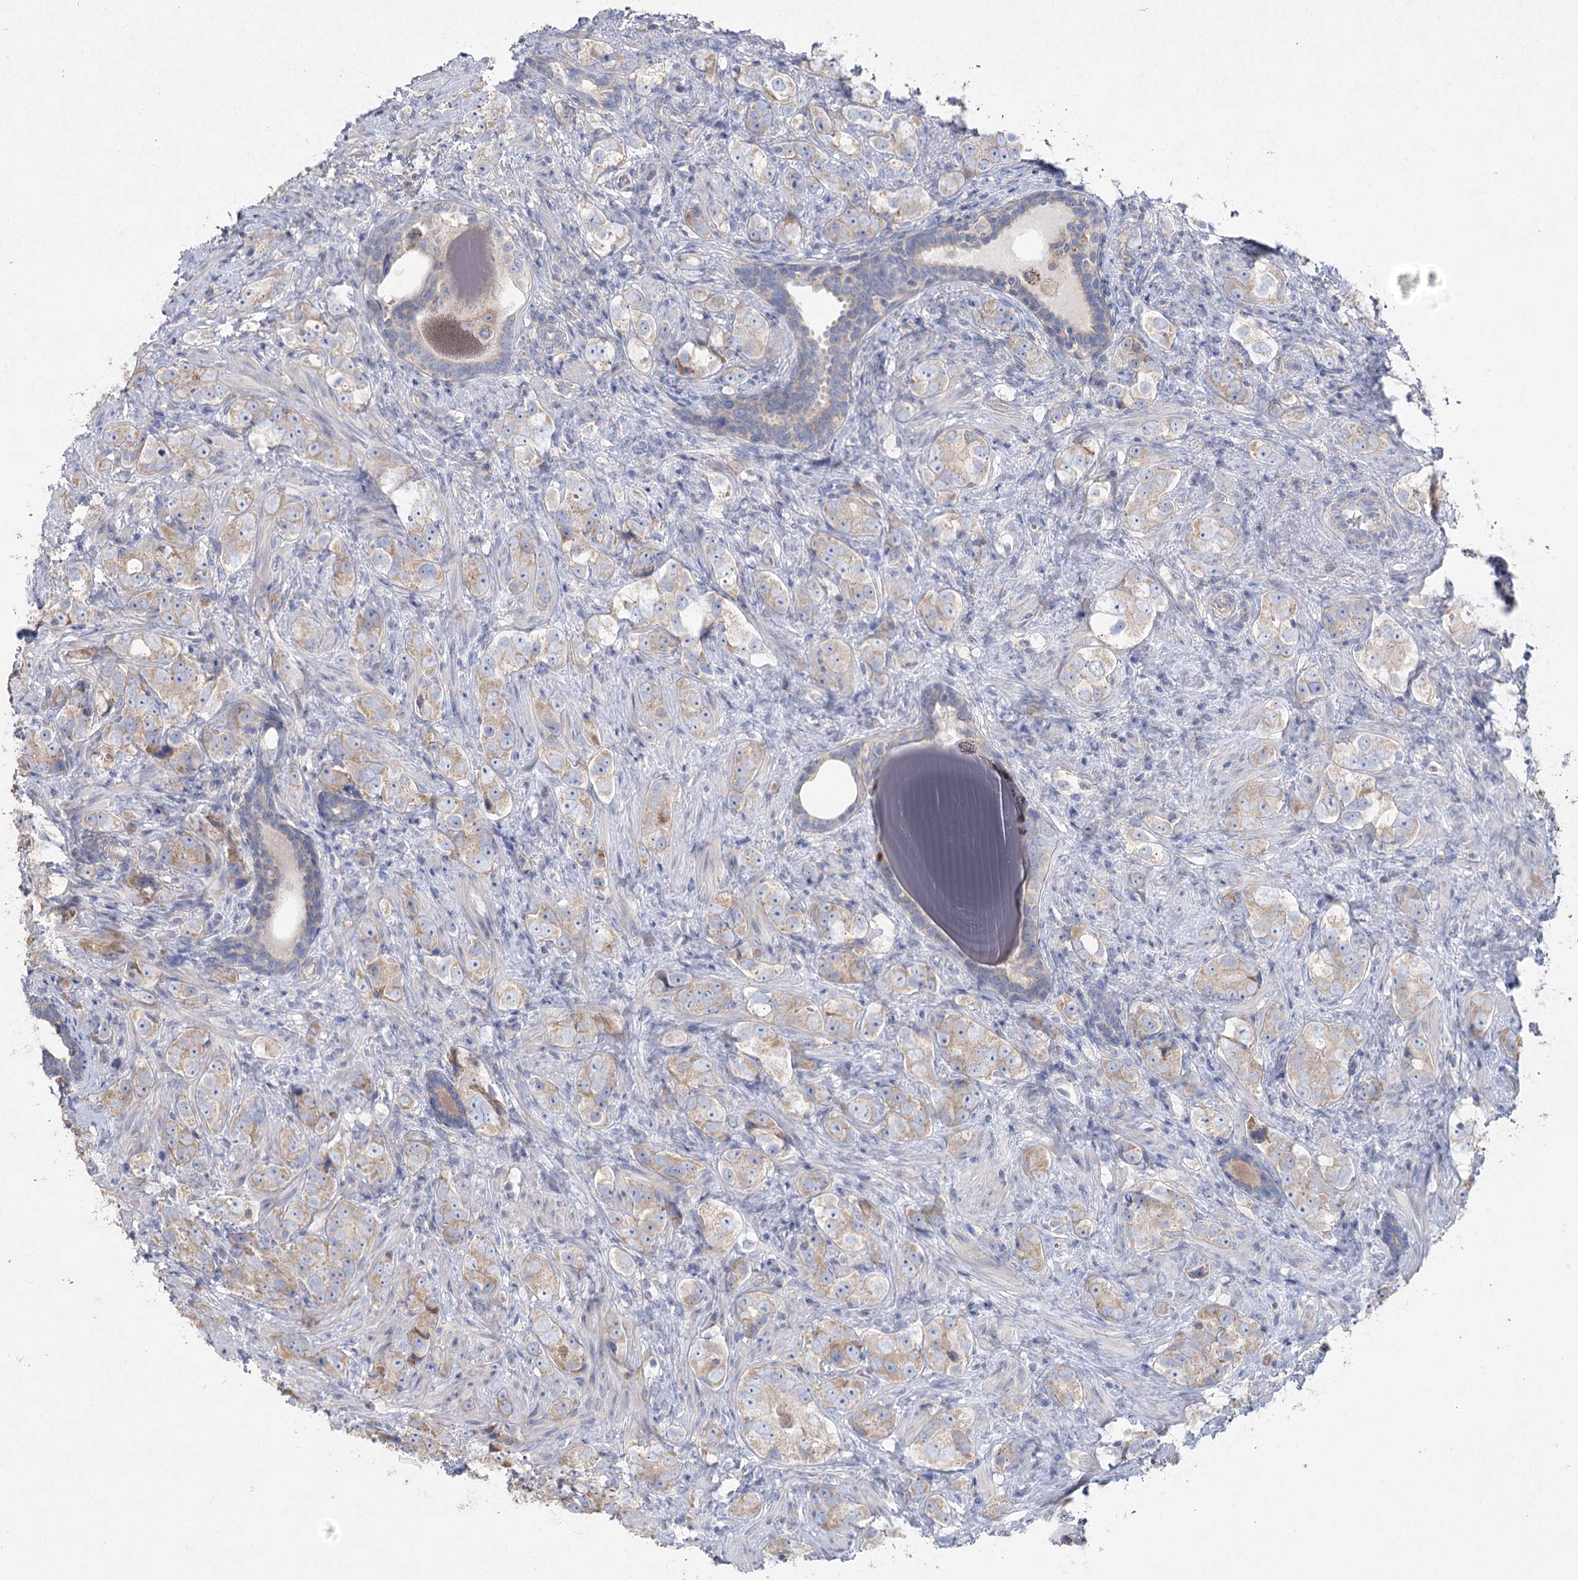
{"staining": {"intensity": "moderate", "quantity": "25%-75%", "location": "cytoplasmic/membranous"}, "tissue": "prostate cancer", "cell_type": "Tumor cells", "image_type": "cancer", "snomed": [{"axis": "morphology", "description": "Adenocarcinoma, High grade"}, {"axis": "topography", "description": "Prostate"}], "caption": "Immunohistochemical staining of prostate cancer demonstrates moderate cytoplasmic/membranous protein staining in approximately 25%-75% of tumor cells.", "gene": "TMEM187", "patient": {"sex": "male", "age": 63}}